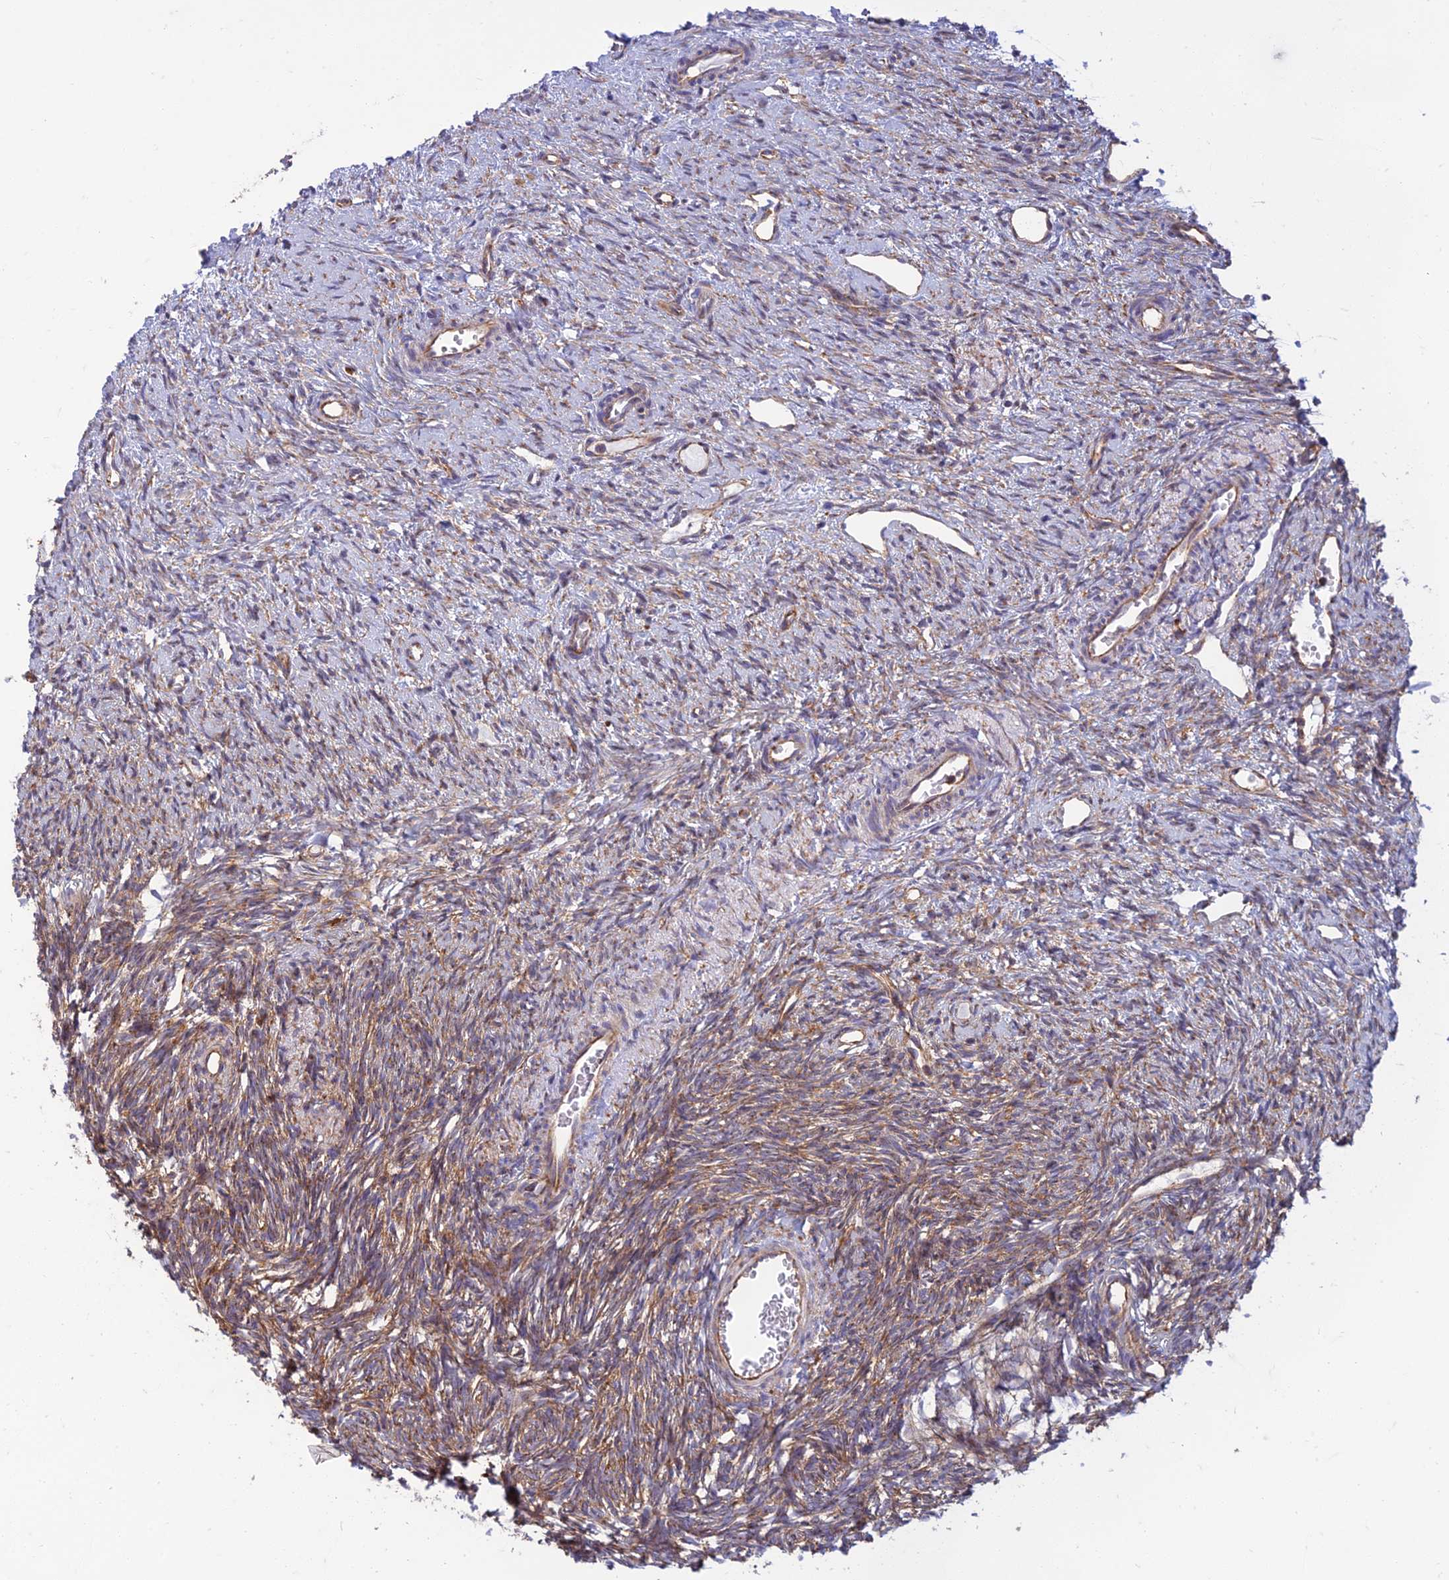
{"staining": {"intensity": "weak", "quantity": ">75%", "location": "cytoplasmic/membranous"}, "tissue": "ovary", "cell_type": "Ovarian stroma cells", "image_type": "normal", "snomed": [{"axis": "morphology", "description": "Normal tissue, NOS"}, {"axis": "topography", "description": "Ovary"}], "caption": "An image of ovary stained for a protein displays weak cytoplasmic/membranous brown staining in ovarian stroma cells. (DAB (3,3'-diaminobenzidine) IHC with brightfield microscopy, high magnification).", "gene": "RPL17", "patient": {"sex": "female", "age": 51}}